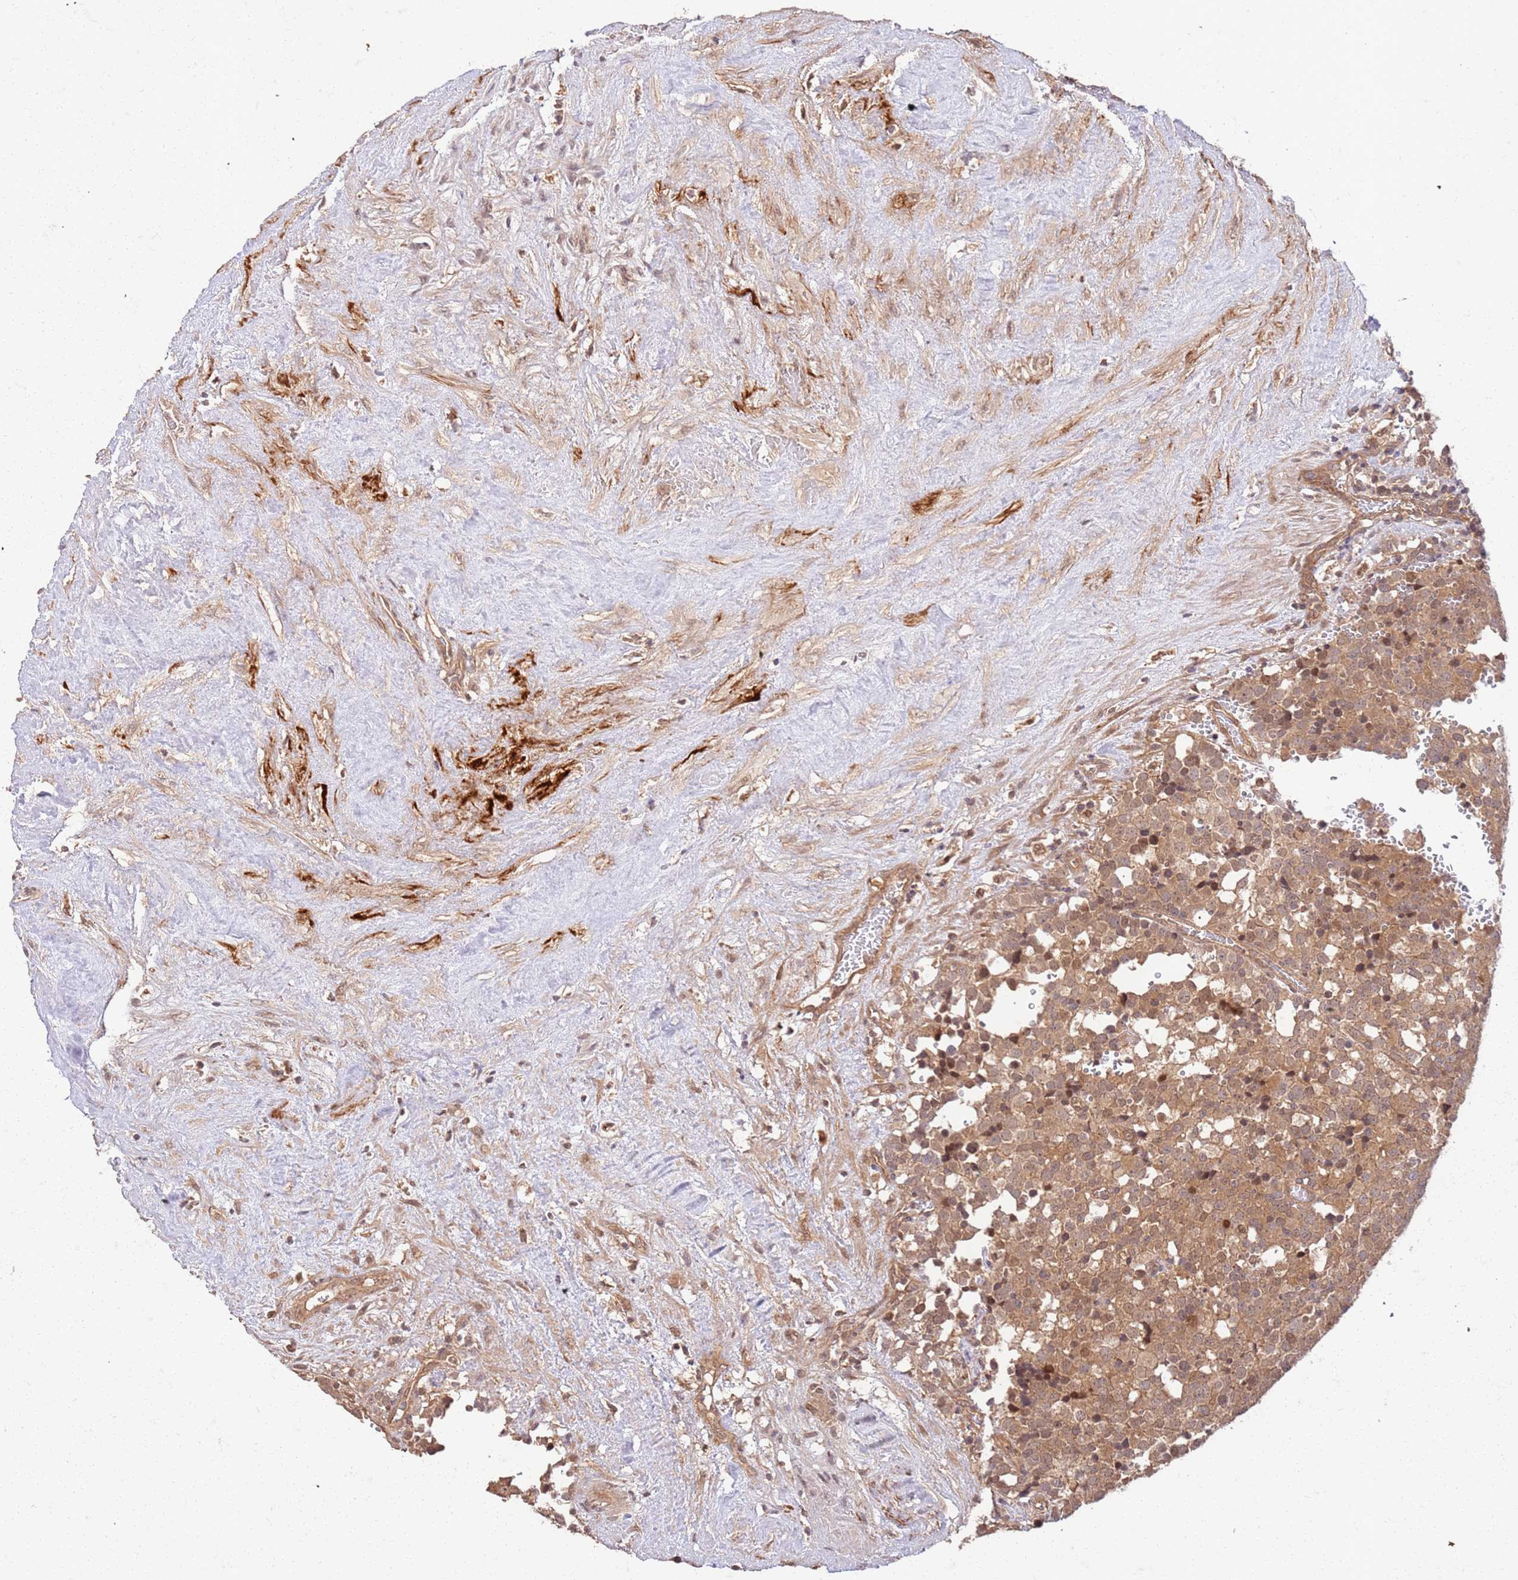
{"staining": {"intensity": "moderate", "quantity": ">75%", "location": "cytoplasmic/membranous"}, "tissue": "testis cancer", "cell_type": "Tumor cells", "image_type": "cancer", "snomed": [{"axis": "morphology", "description": "Seminoma, NOS"}, {"axis": "topography", "description": "Testis"}], "caption": "The histopathology image reveals a brown stain indicating the presence of a protein in the cytoplasmic/membranous of tumor cells in testis cancer.", "gene": "UBE3A", "patient": {"sex": "male", "age": 71}}